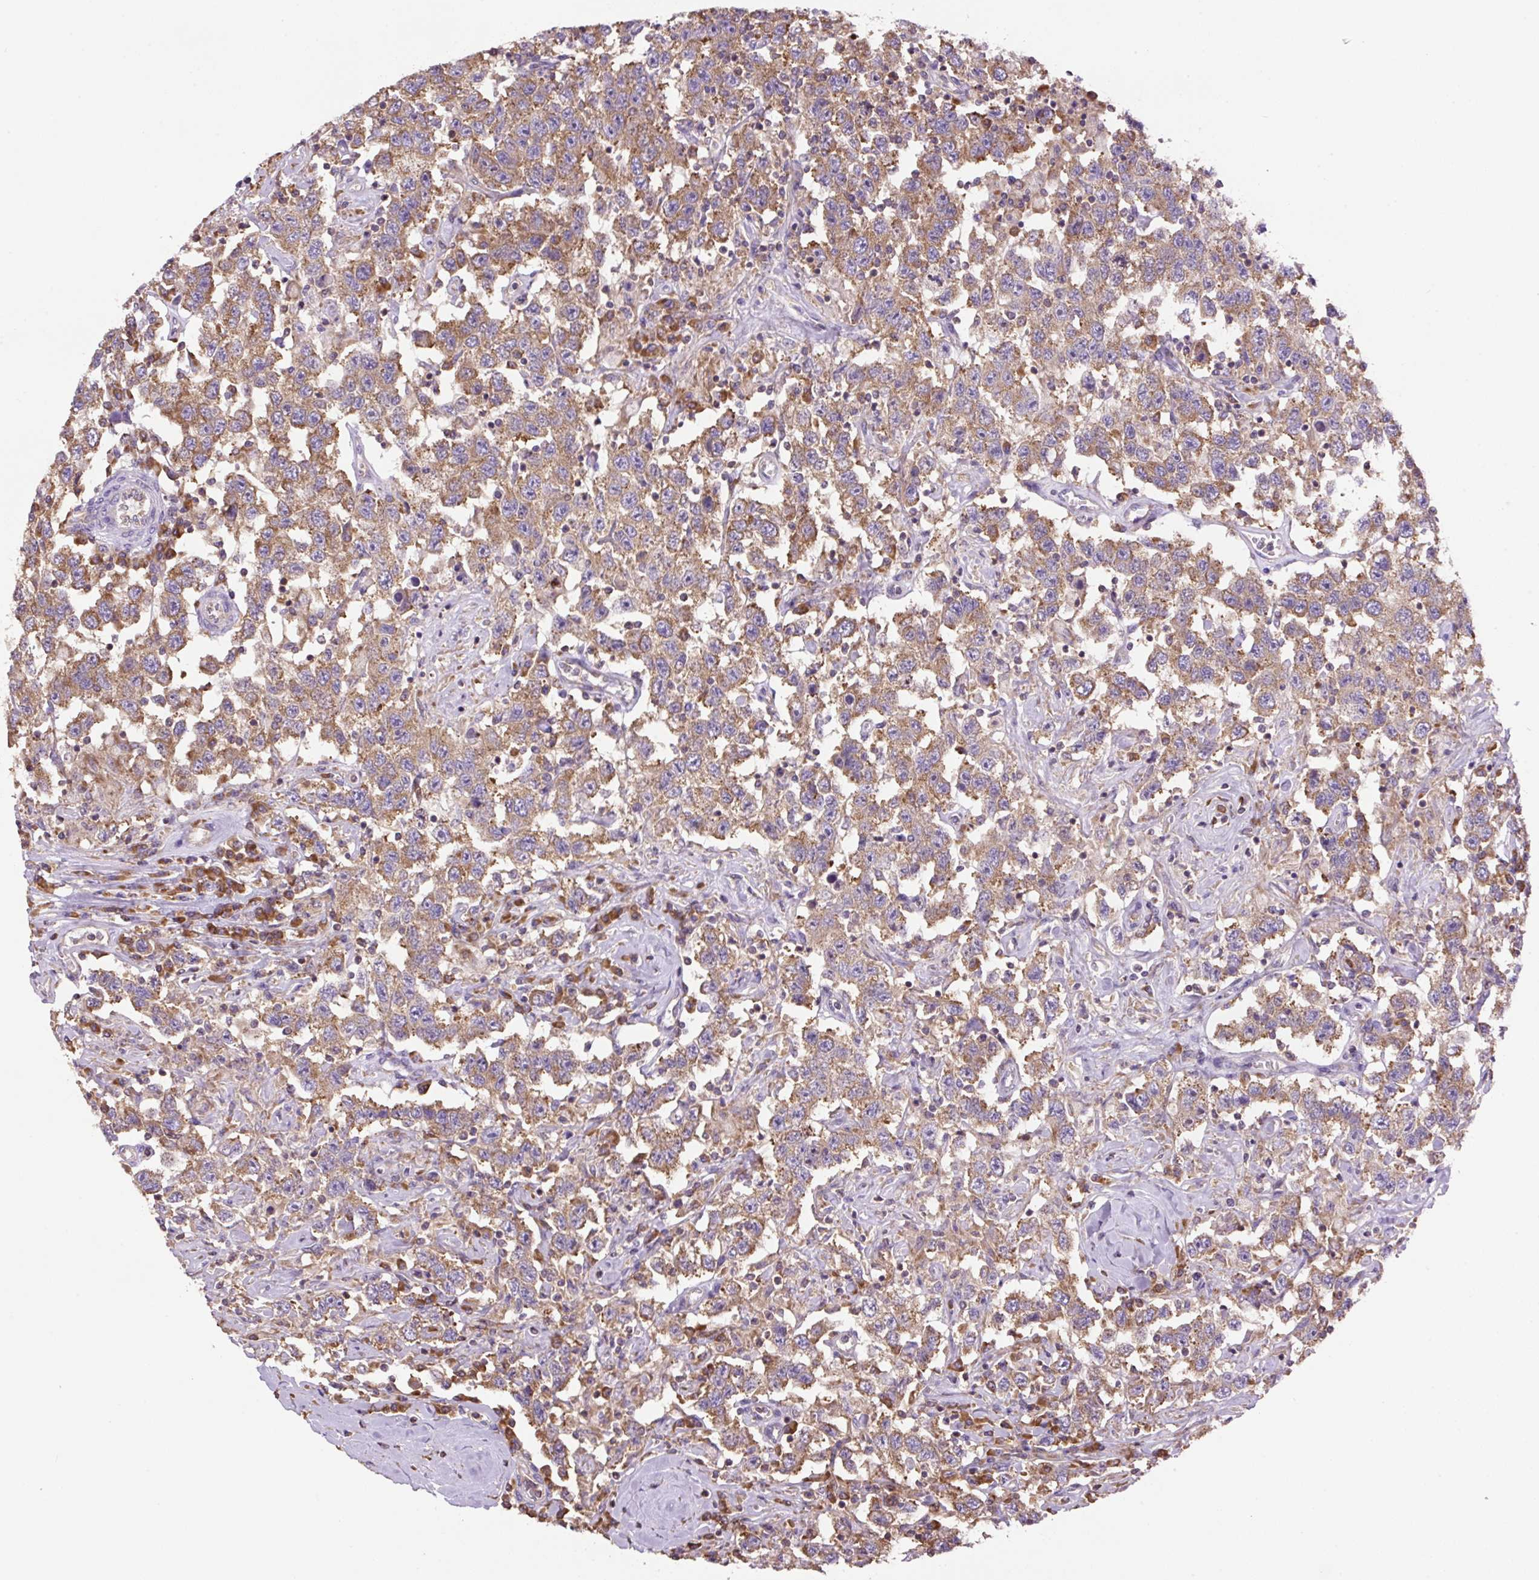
{"staining": {"intensity": "moderate", "quantity": ">75%", "location": "cytoplasmic/membranous"}, "tissue": "testis cancer", "cell_type": "Tumor cells", "image_type": "cancer", "snomed": [{"axis": "morphology", "description": "Seminoma, NOS"}, {"axis": "topography", "description": "Testis"}], "caption": "The immunohistochemical stain labels moderate cytoplasmic/membranous staining in tumor cells of testis seminoma tissue. The protein of interest is stained brown, and the nuclei are stained in blue (DAB IHC with brightfield microscopy, high magnification).", "gene": "RPS23", "patient": {"sex": "male", "age": 41}}